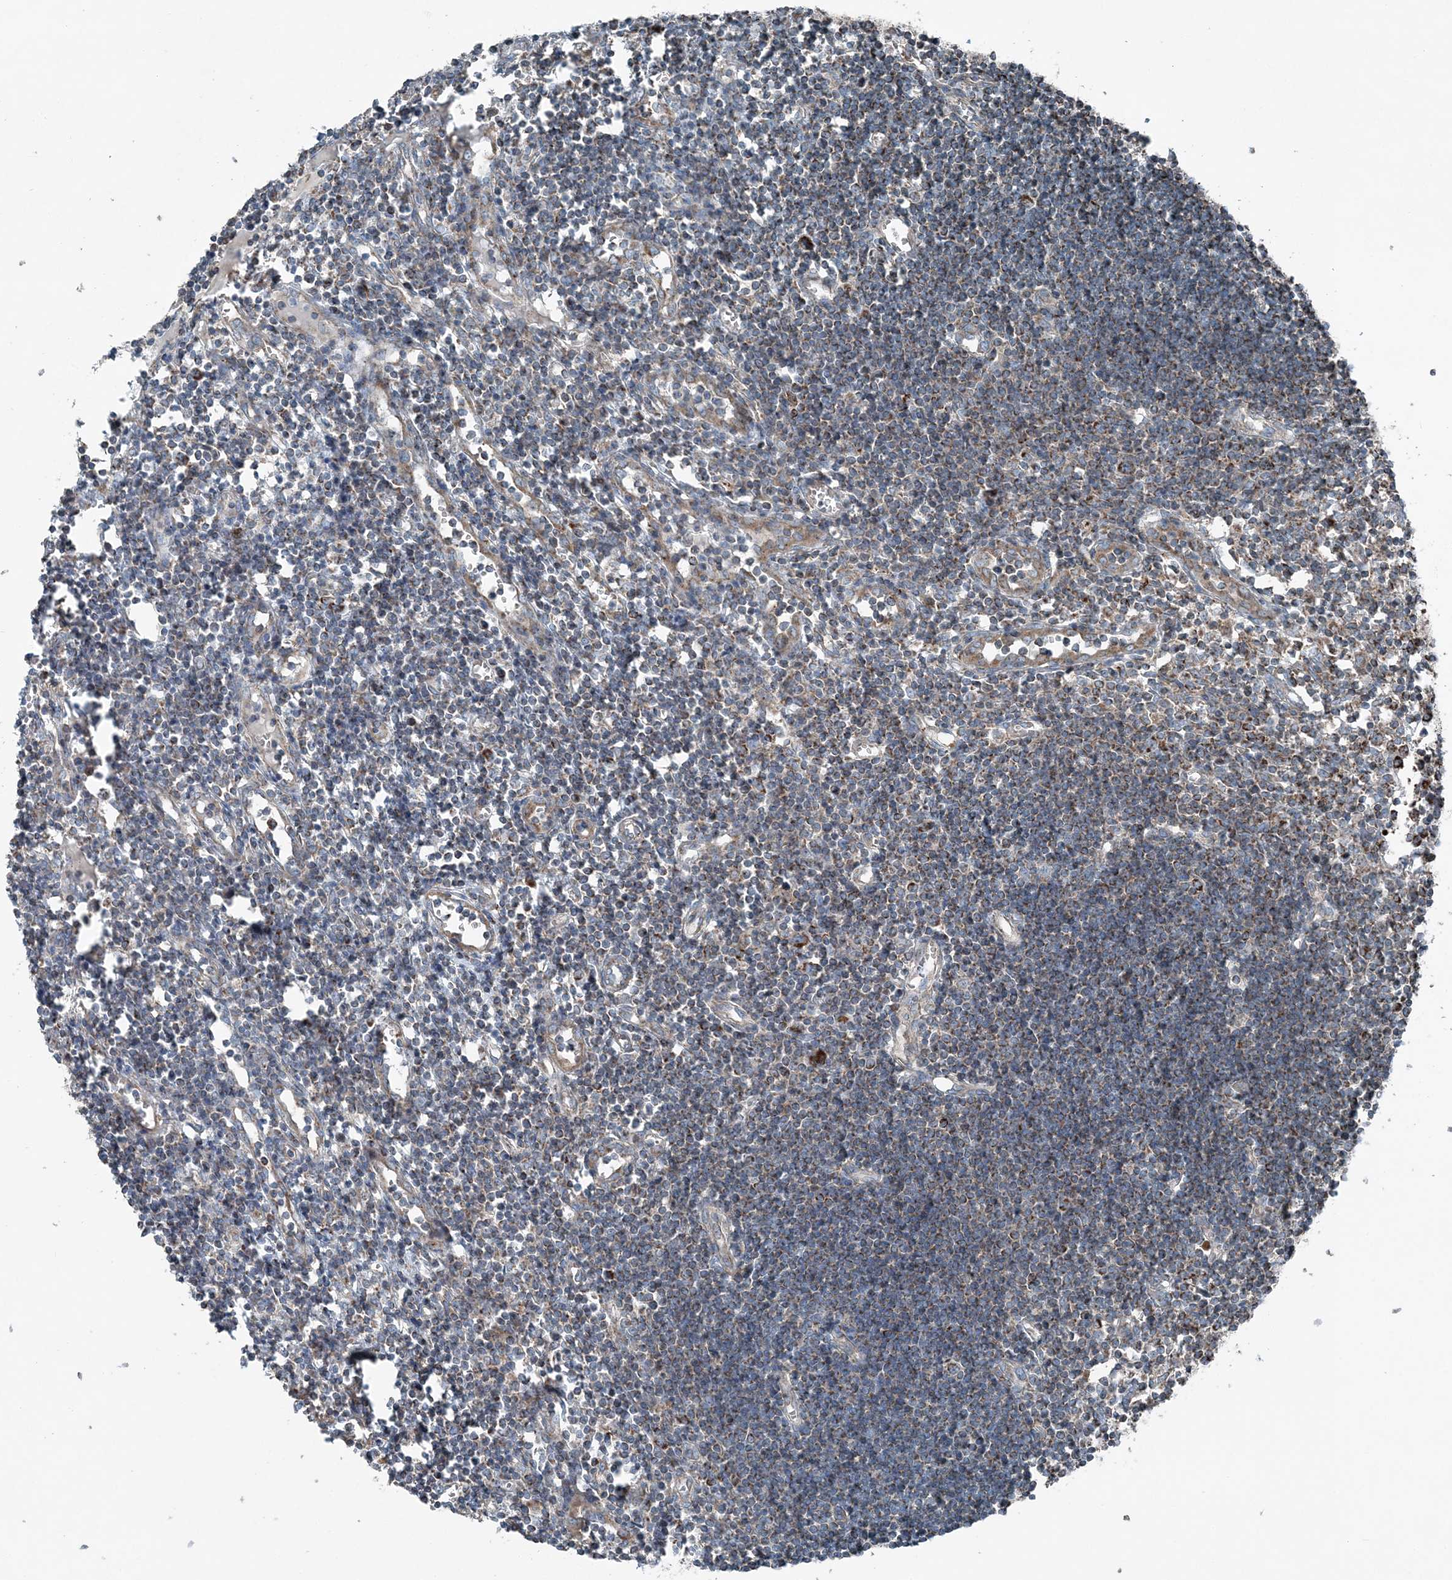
{"staining": {"intensity": "moderate", "quantity": ">75%", "location": "cytoplasmic/membranous"}, "tissue": "lymph node", "cell_type": "Germinal center cells", "image_type": "normal", "snomed": [{"axis": "morphology", "description": "Normal tissue, NOS"}, {"axis": "morphology", "description": "Malignant melanoma, Metastatic site"}, {"axis": "topography", "description": "Lymph node"}], "caption": "A micrograph of human lymph node stained for a protein reveals moderate cytoplasmic/membranous brown staining in germinal center cells. The staining is performed using DAB (3,3'-diaminobenzidine) brown chromogen to label protein expression. The nuclei are counter-stained blue using hematoxylin.", "gene": "KY", "patient": {"sex": "male", "age": 41}}